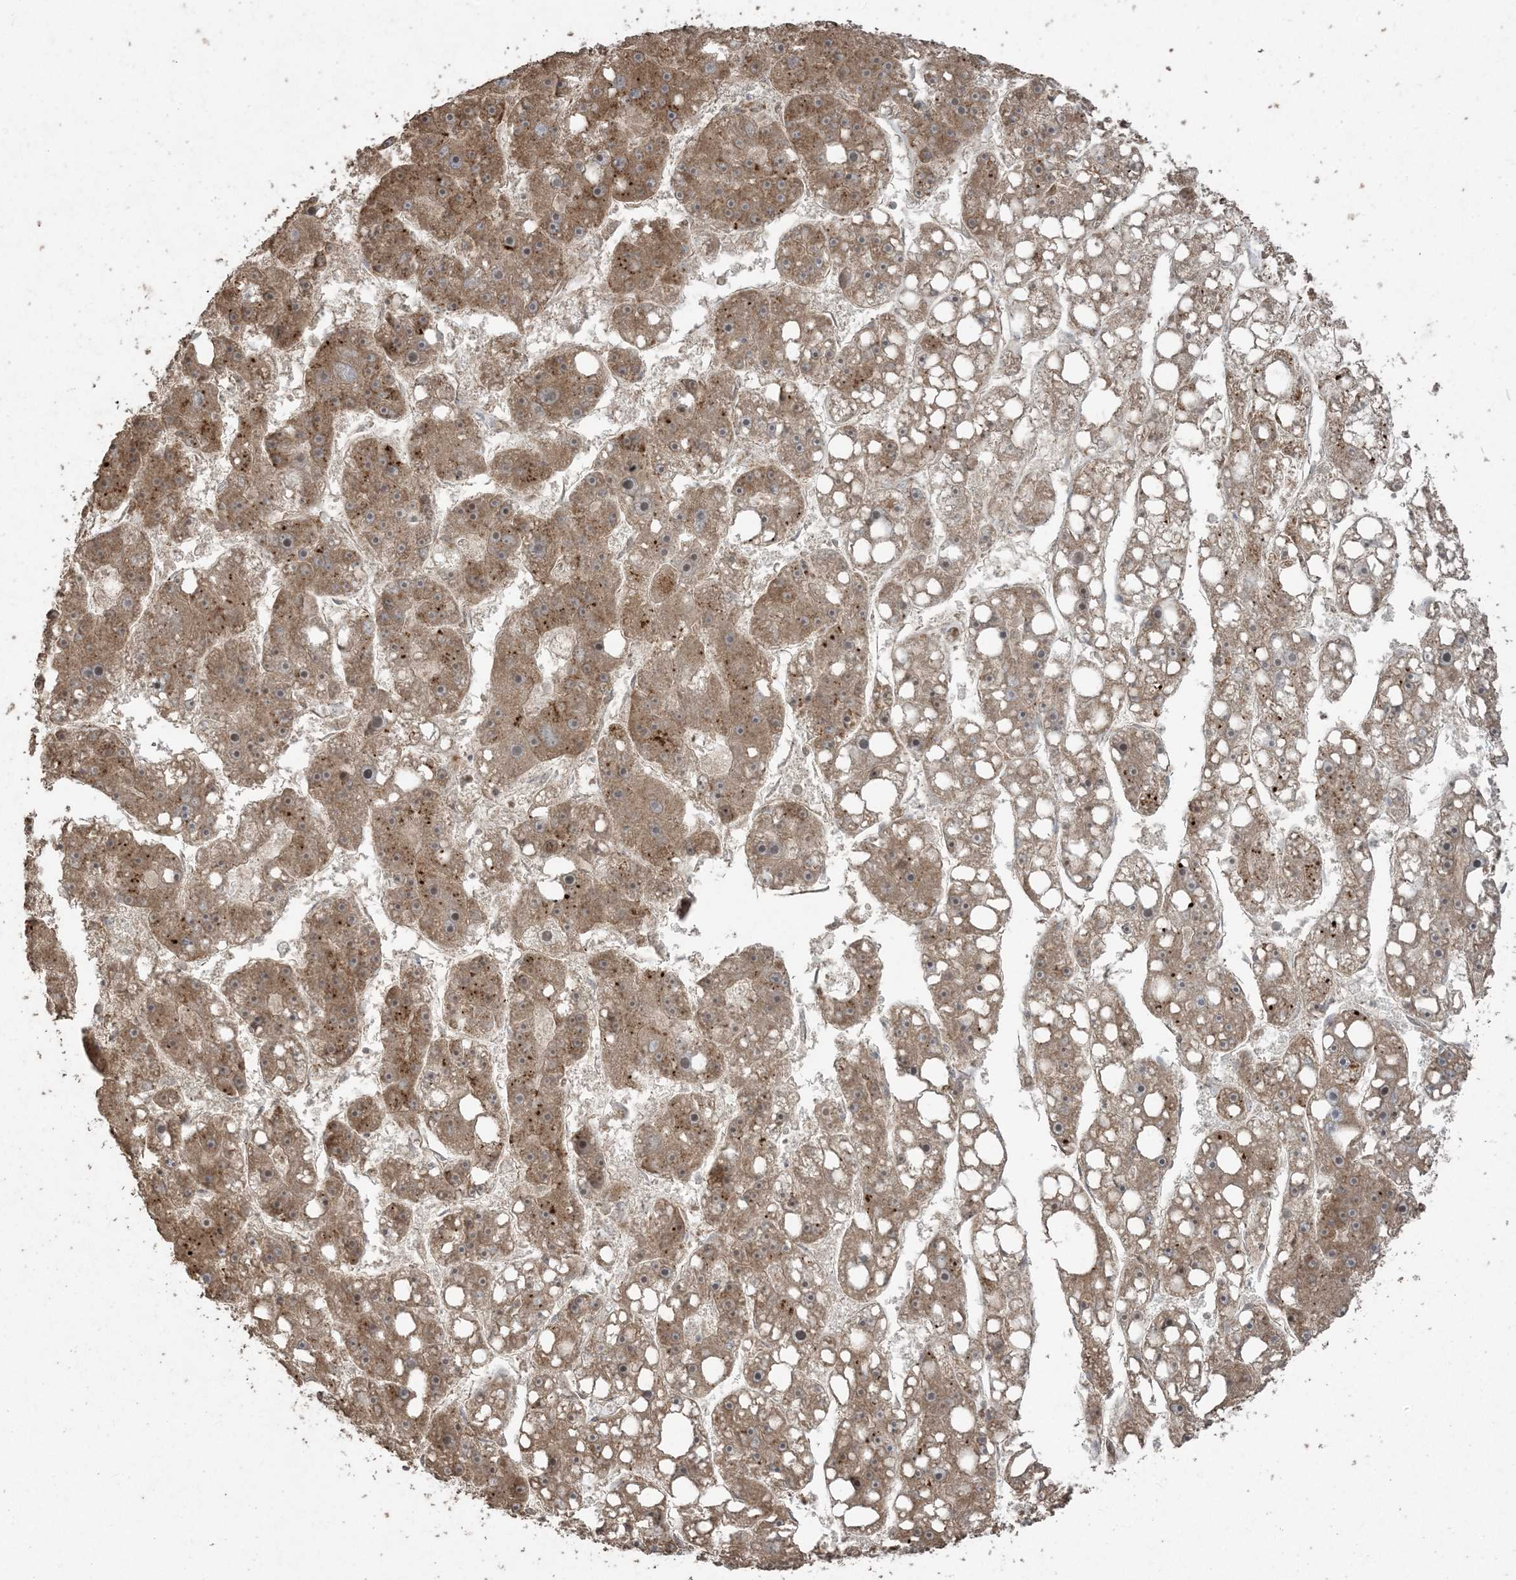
{"staining": {"intensity": "moderate", "quantity": ">75%", "location": "cytoplasmic/membranous"}, "tissue": "liver cancer", "cell_type": "Tumor cells", "image_type": "cancer", "snomed": [{"axis": "morphology", "description": "Carcinoma, Hepatocellular, NOS"}, {"axis": "topography", "description": "Liver"}], "caption": "Protein staining by IHC displays moderate cytoplasmic/membranous staining in about >75% of tumor cells in liver hepatocellular carcinoma.", "gene": "DDX19B", "patient": {"sex": "female", "age": 61}}